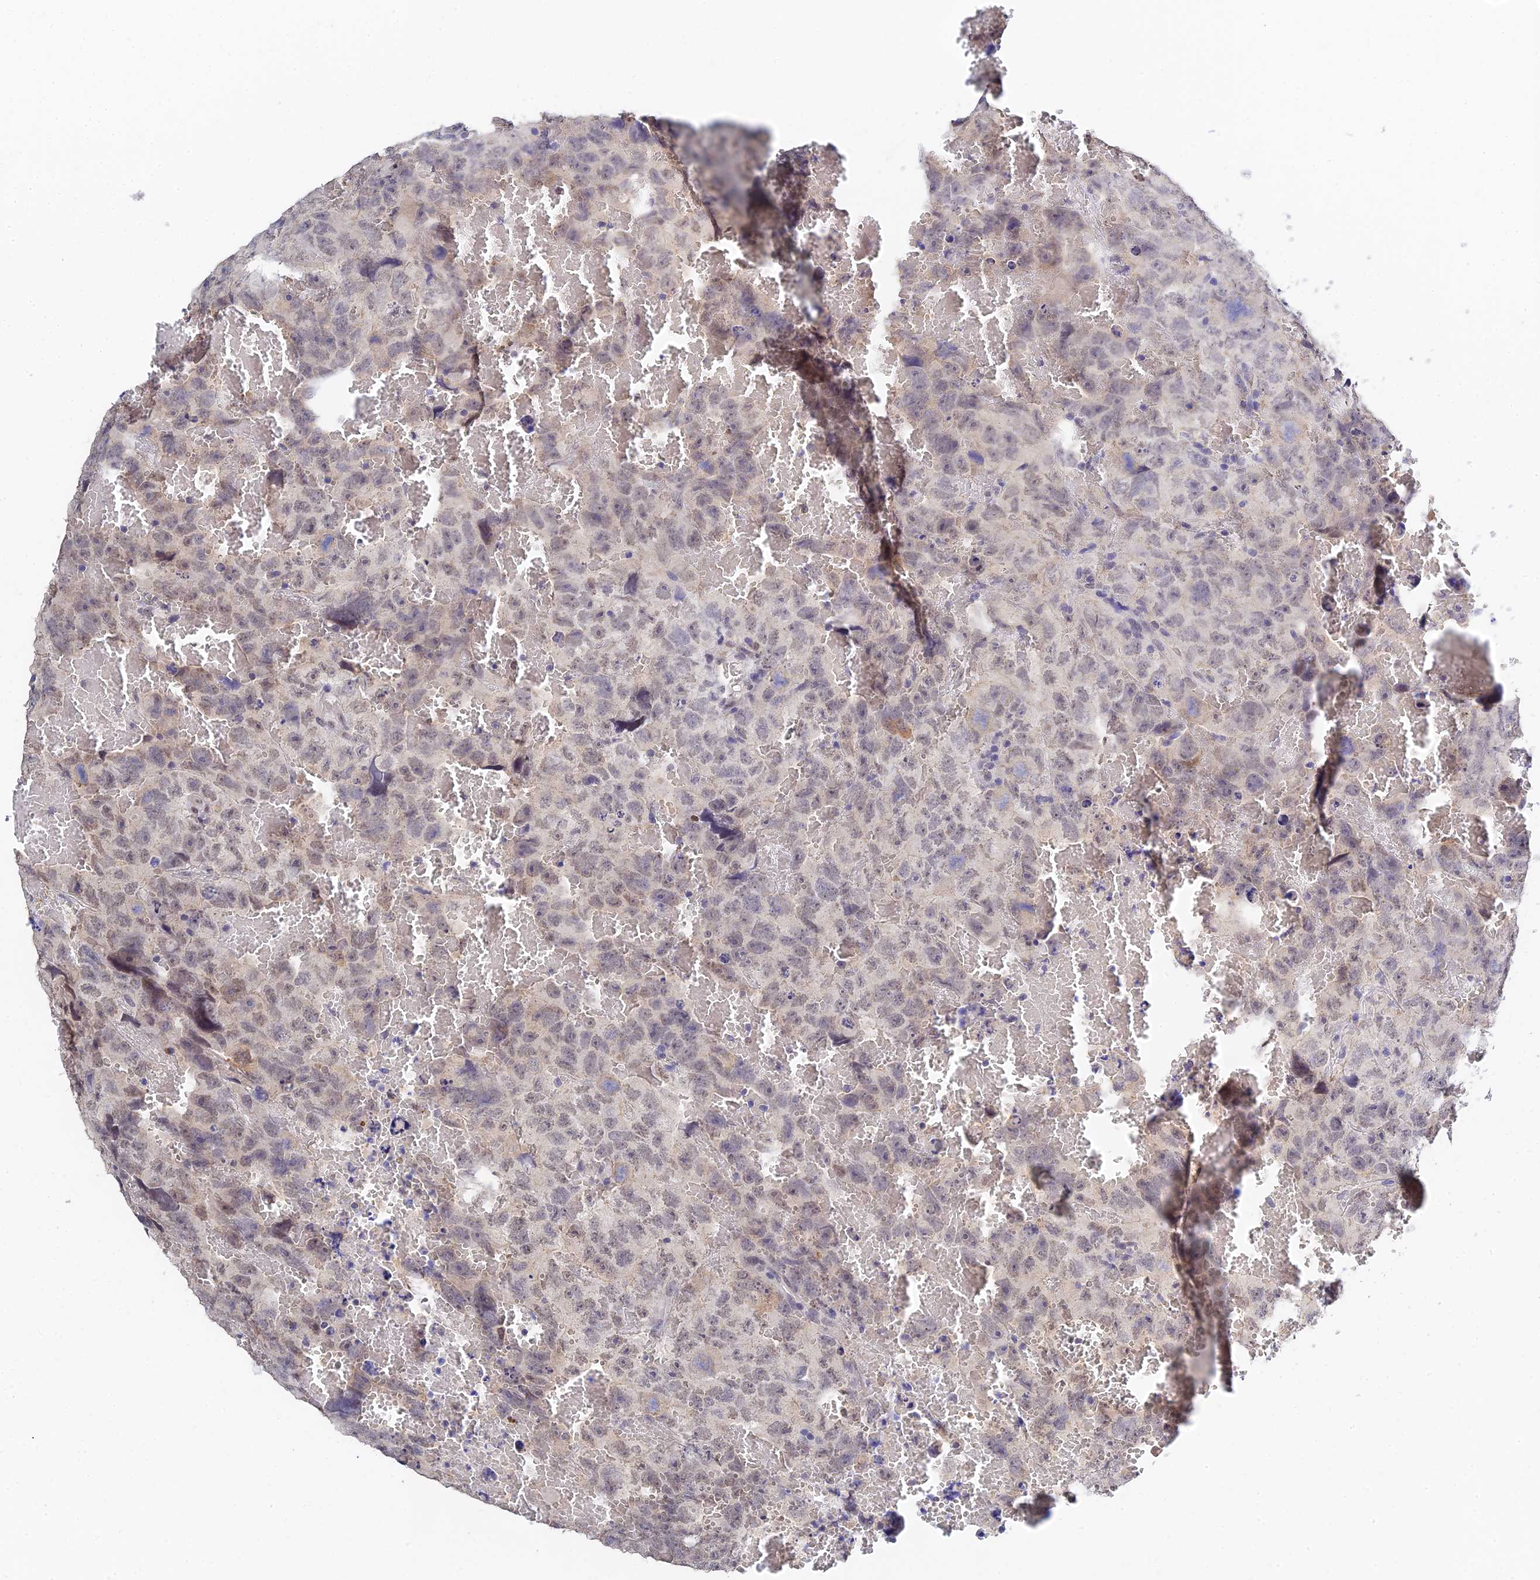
{"staining": {"intensity": "weak", "quantity": "<25%", "location": "nuclear"}, "tissue": "testis cancer", "cell_type": "Tumor cells", "image_type": "cancer", "snomed": [{"axis": "morphology", "description": "Carcinoma, Embryonal, NOS"}, {"axis": "topography", "description": "Testis"}], "caption": "Immunohistochemistry (IHC) of embryonal carcinoma (testis) shows no expression in tumor cells.", "gene": "HOXB1", "patient": {"sex": "male", "age": 45}}